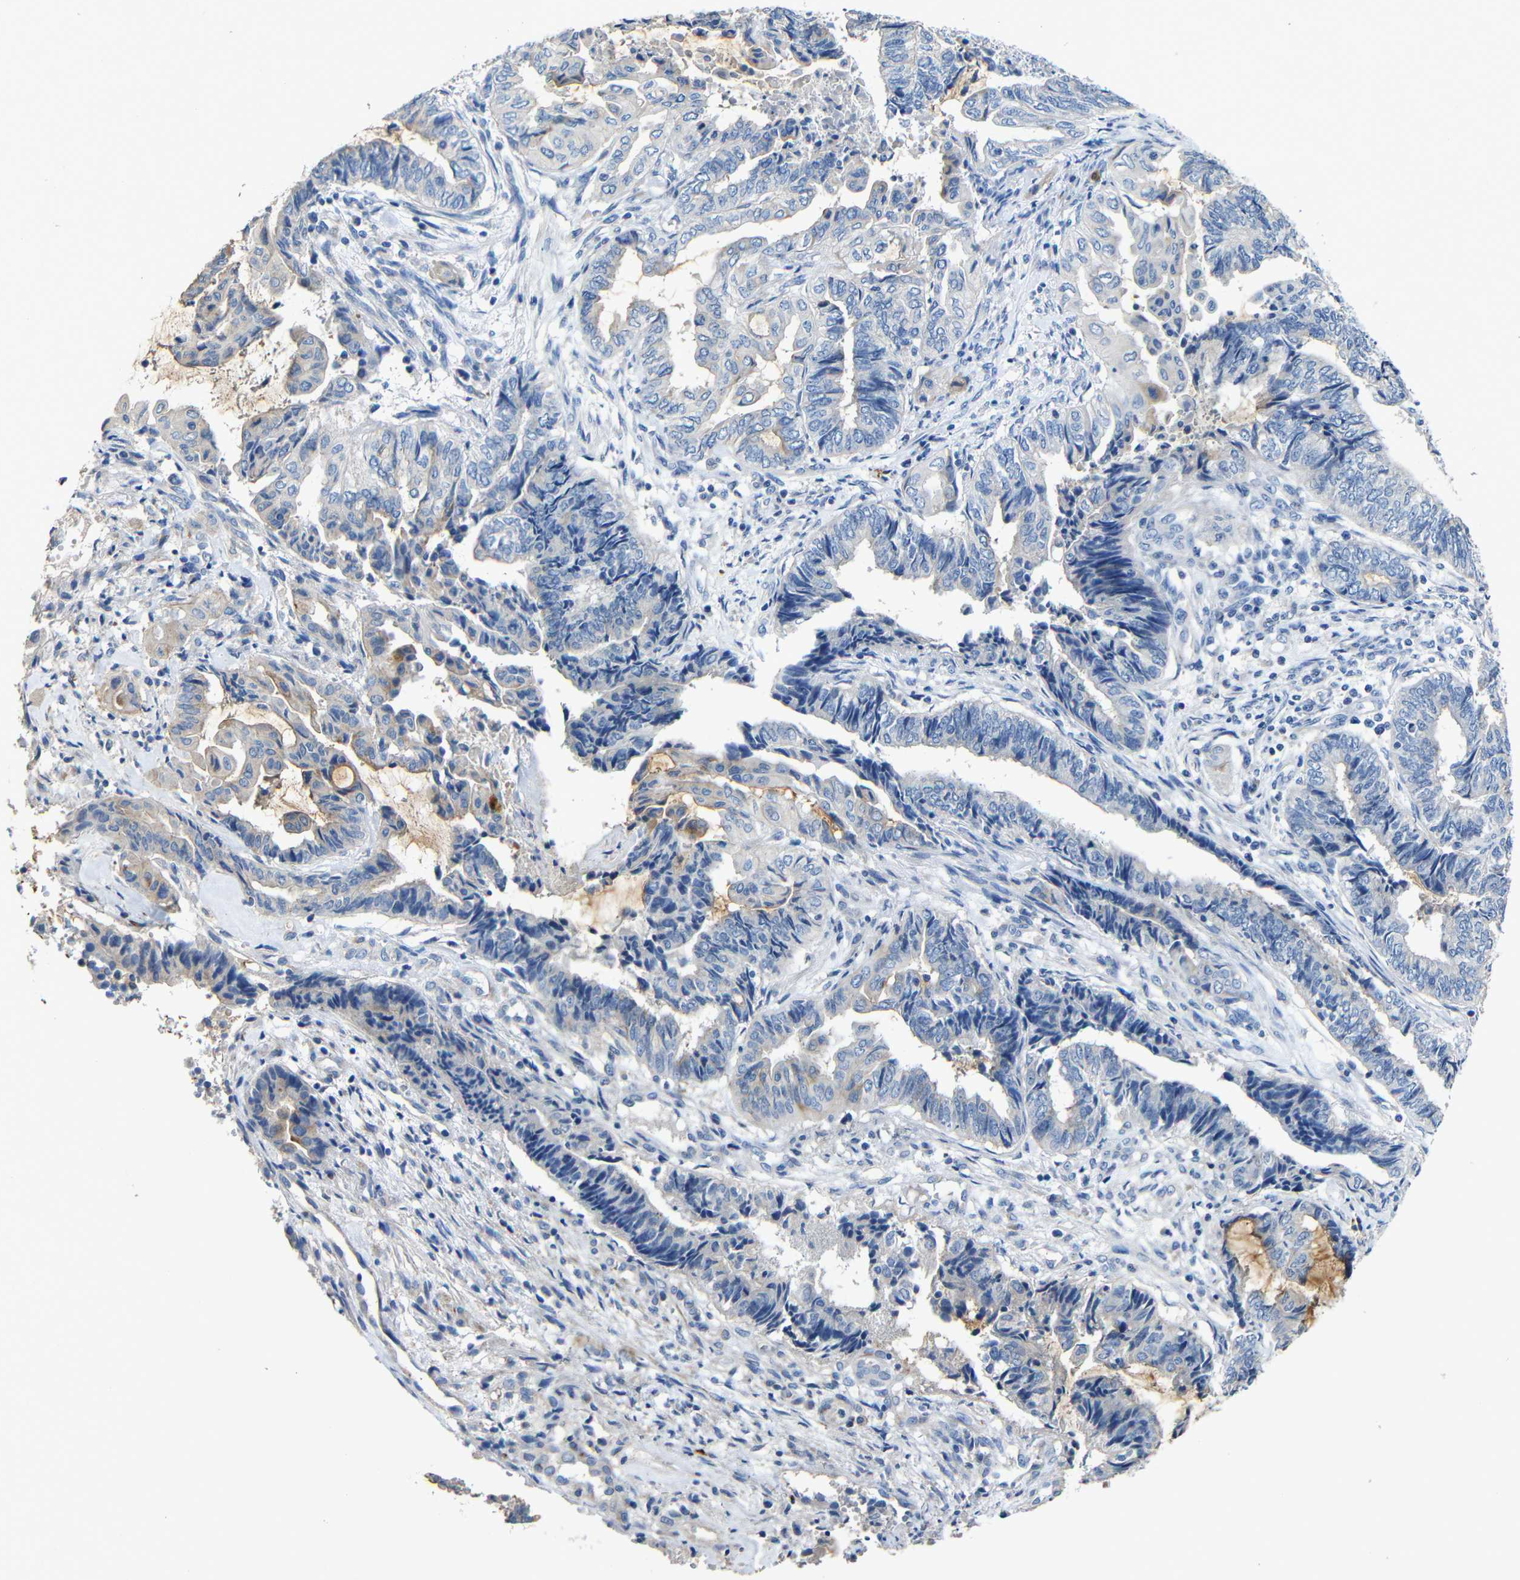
{"staining": {"intensity": "weak", "quantity": "<25%", "location": "cytoplasmic/membranous"}, "tissue": "endometrial cancer", "cell_type": "Tumor cells", "image_type": "cancer", "snomed": [{"axis": "morphology", "description": "Adenocarcinoma, NOS"}, {"axis": "topography", "description": "Uterus"}, {"axis": "topography", "description": "Endometrium"}], "caption": "The histopathology image reveals no significant positivity in tumor cells of endometrial cancer.", "gene": "ACKR2", "patient": {"sex": "female", "age": 70}}